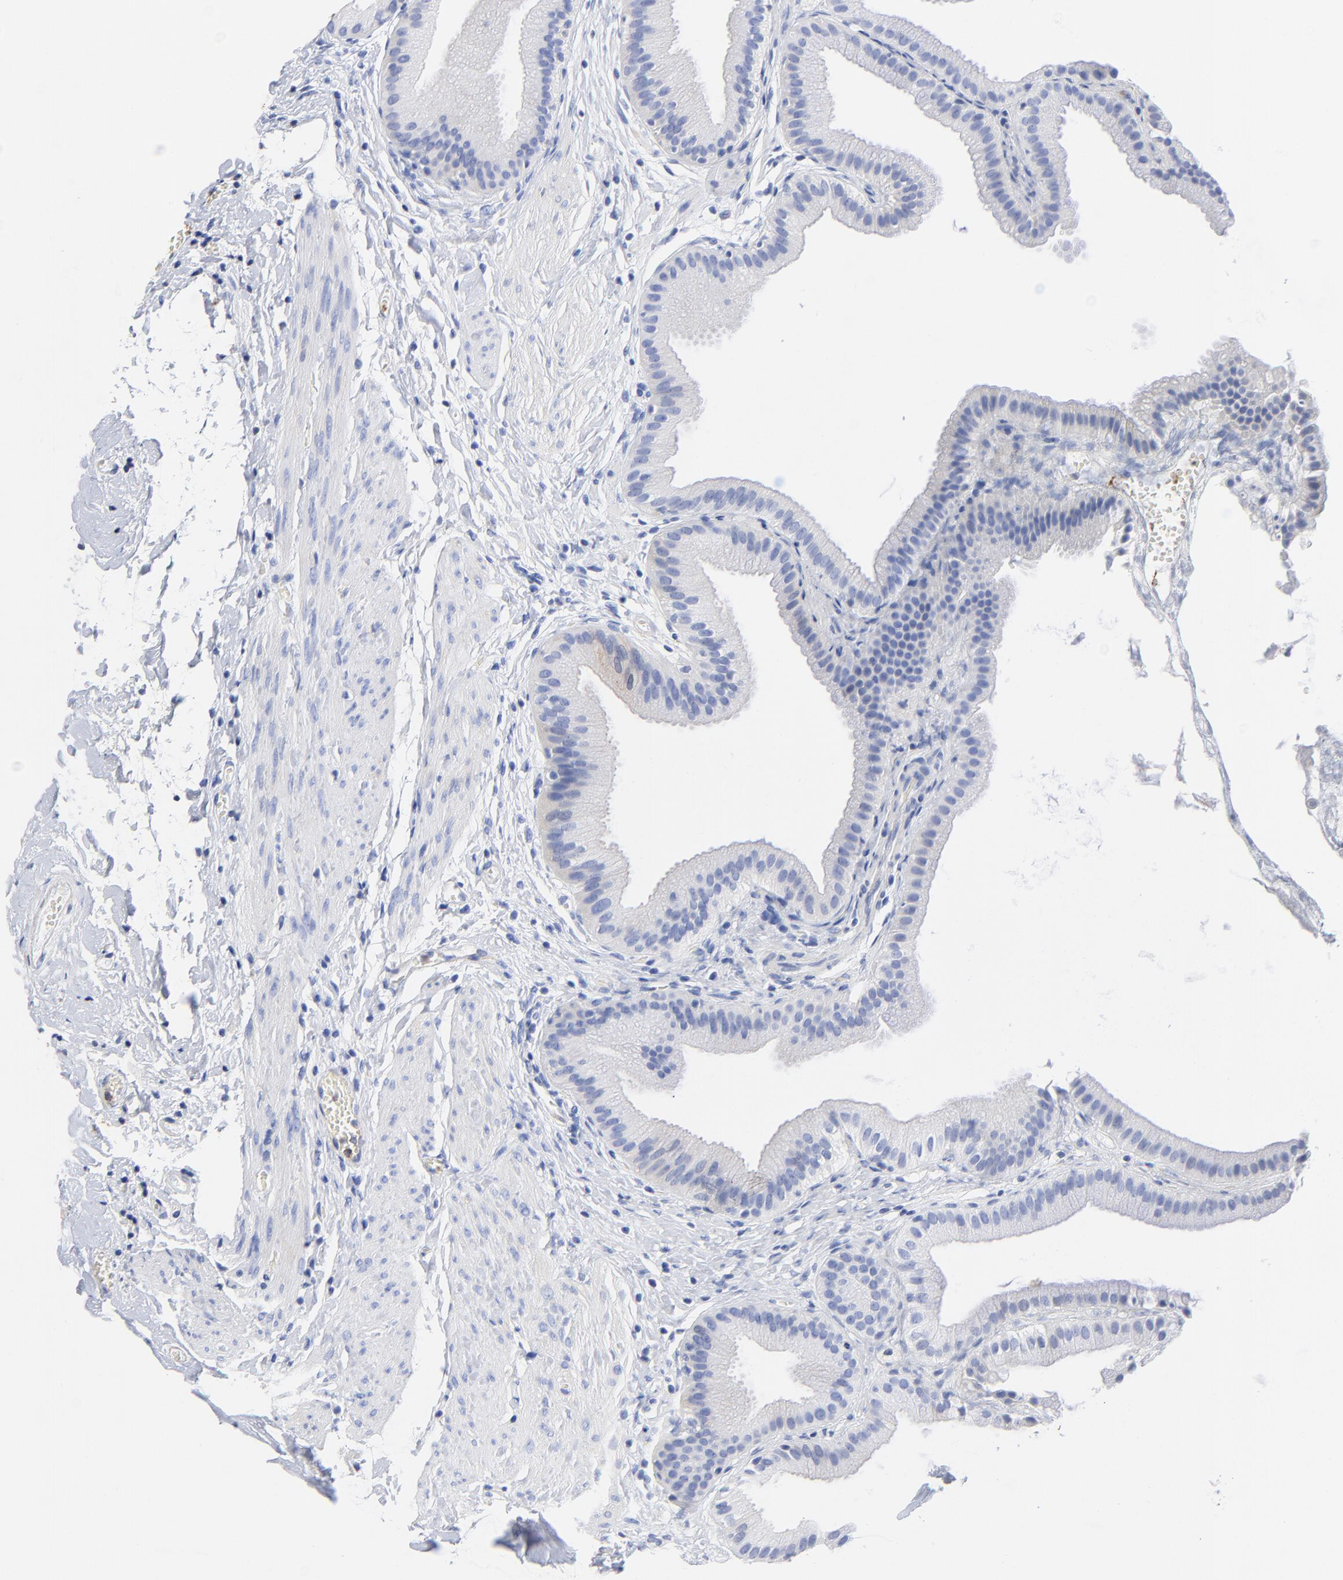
{"staining": {"intensity": "negative", "quantity": "none", "location": "none"}, "tissue": "gallbladder", "cell_type": "Glandular cells", "image_type": "normal", "snomed": [{"axis": "morphology", "description": "Normal tissue, NOS"}, {"axis": "topography", "description": "Gallbladder"}], "caption": "An image of human gallbladder is negative for staining in glandular cells. The staining was performed using DAB (3,3'-diaminobenzidine) to visualize the protein expression in brown, while the nuclei were stained in blue with hematoxylin (Magnification: 20x).", "gene": "TAGLN2", "patient": {"sex": "female", "age": 63}}